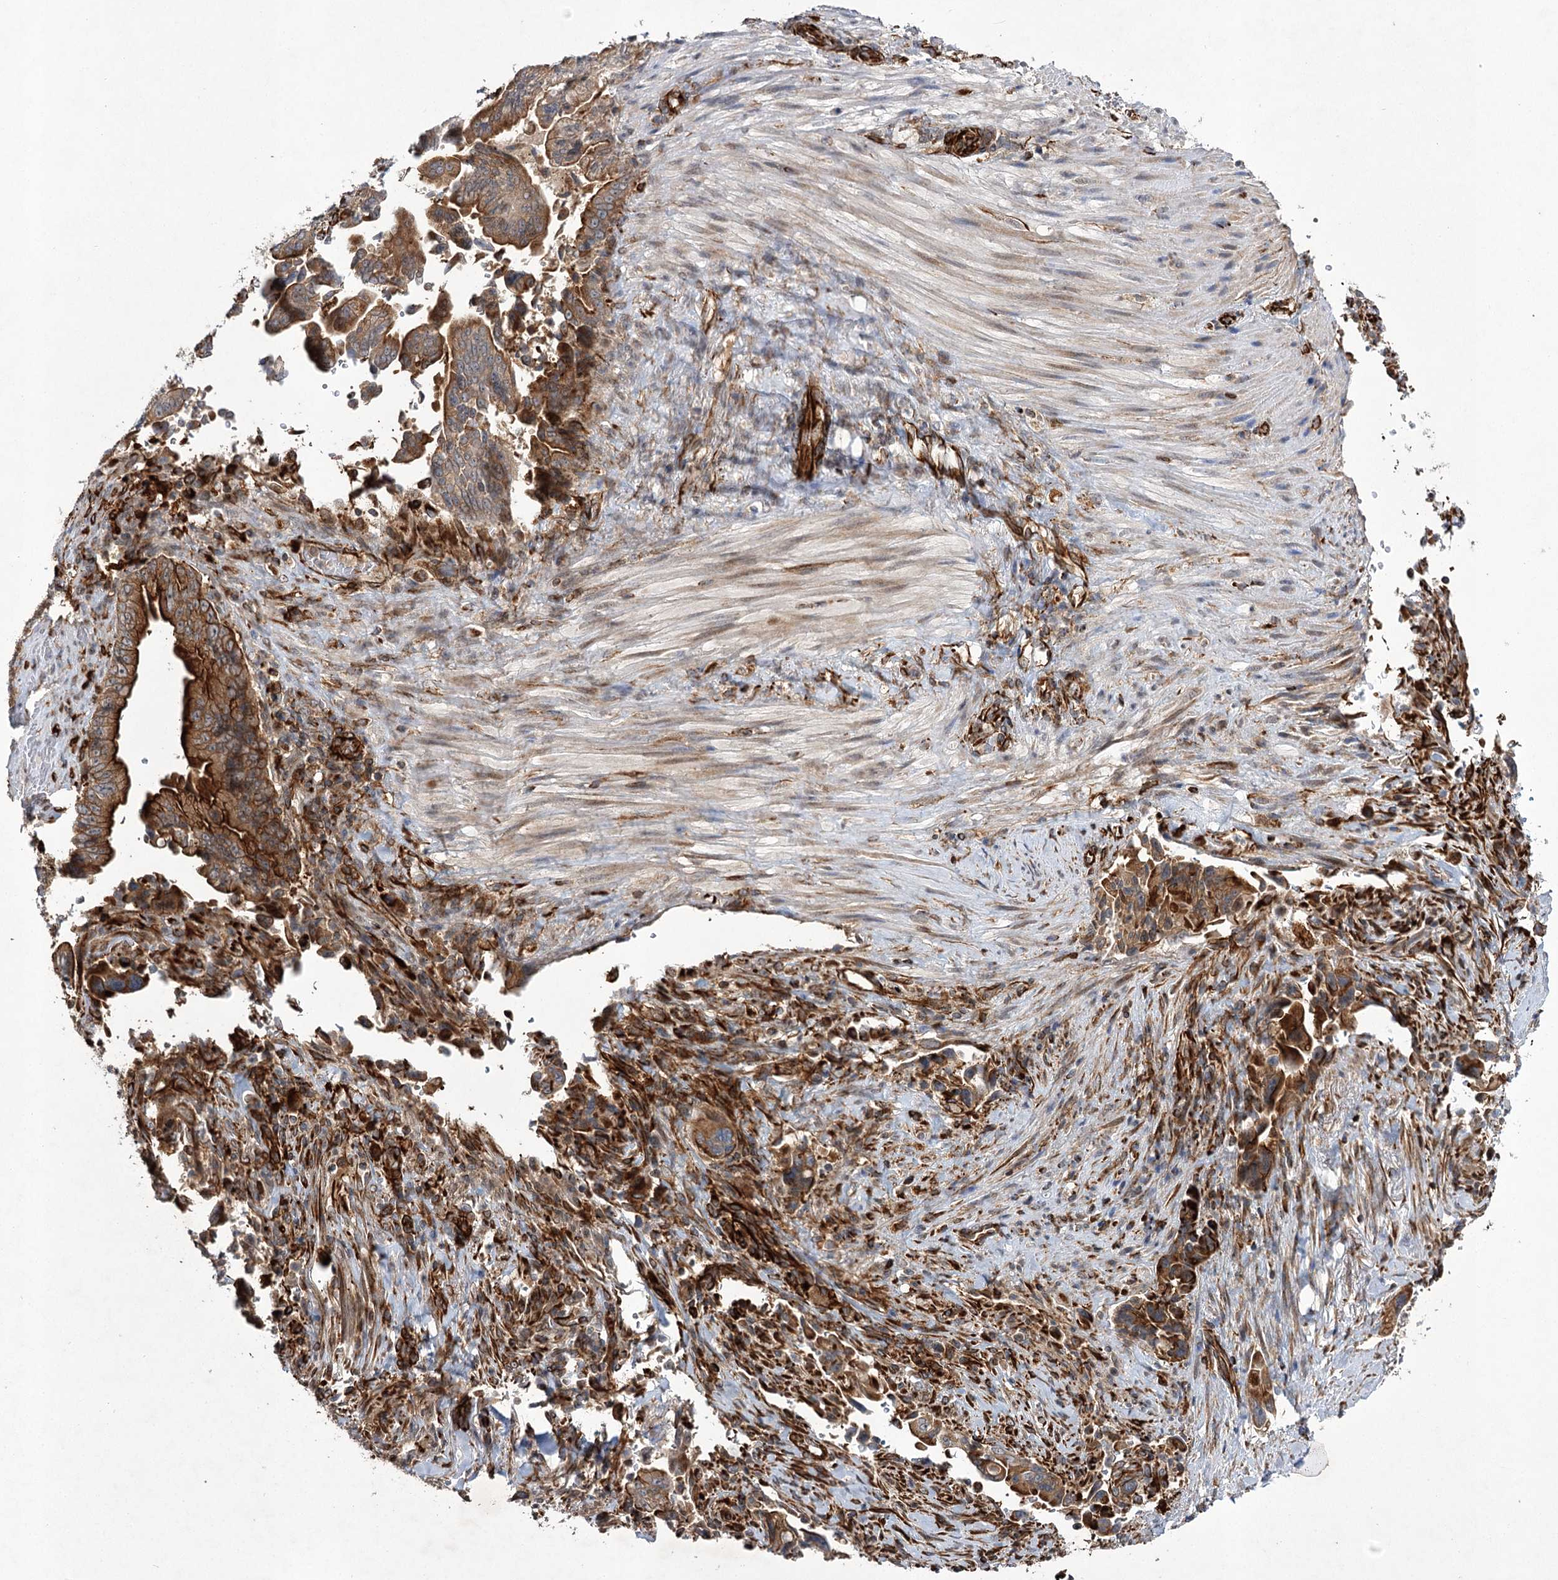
{"staining": {"intensity": "moderate", "quantity": ">75%", "location": "cytoplasmic/membranous"}, "tissue": "pancreatic cancer", "cell_type": "Tumor cells", "image_type": "cancer", "snomed": [{"axis": "morphology", "description": "Adenocarcinoma, NOS"}, {"axis": "topography", "description": "Pancreas"}], "caption": "Moderate cytoplasmic/membranous protein expression is present in approximately >75% of tumor cells in pancreatic cancer. (DAB IHC, brown staining for protein, blue staining for nuclei).", "gene": "DPEP2", "patient": {"sex": "male", "age": 70}}